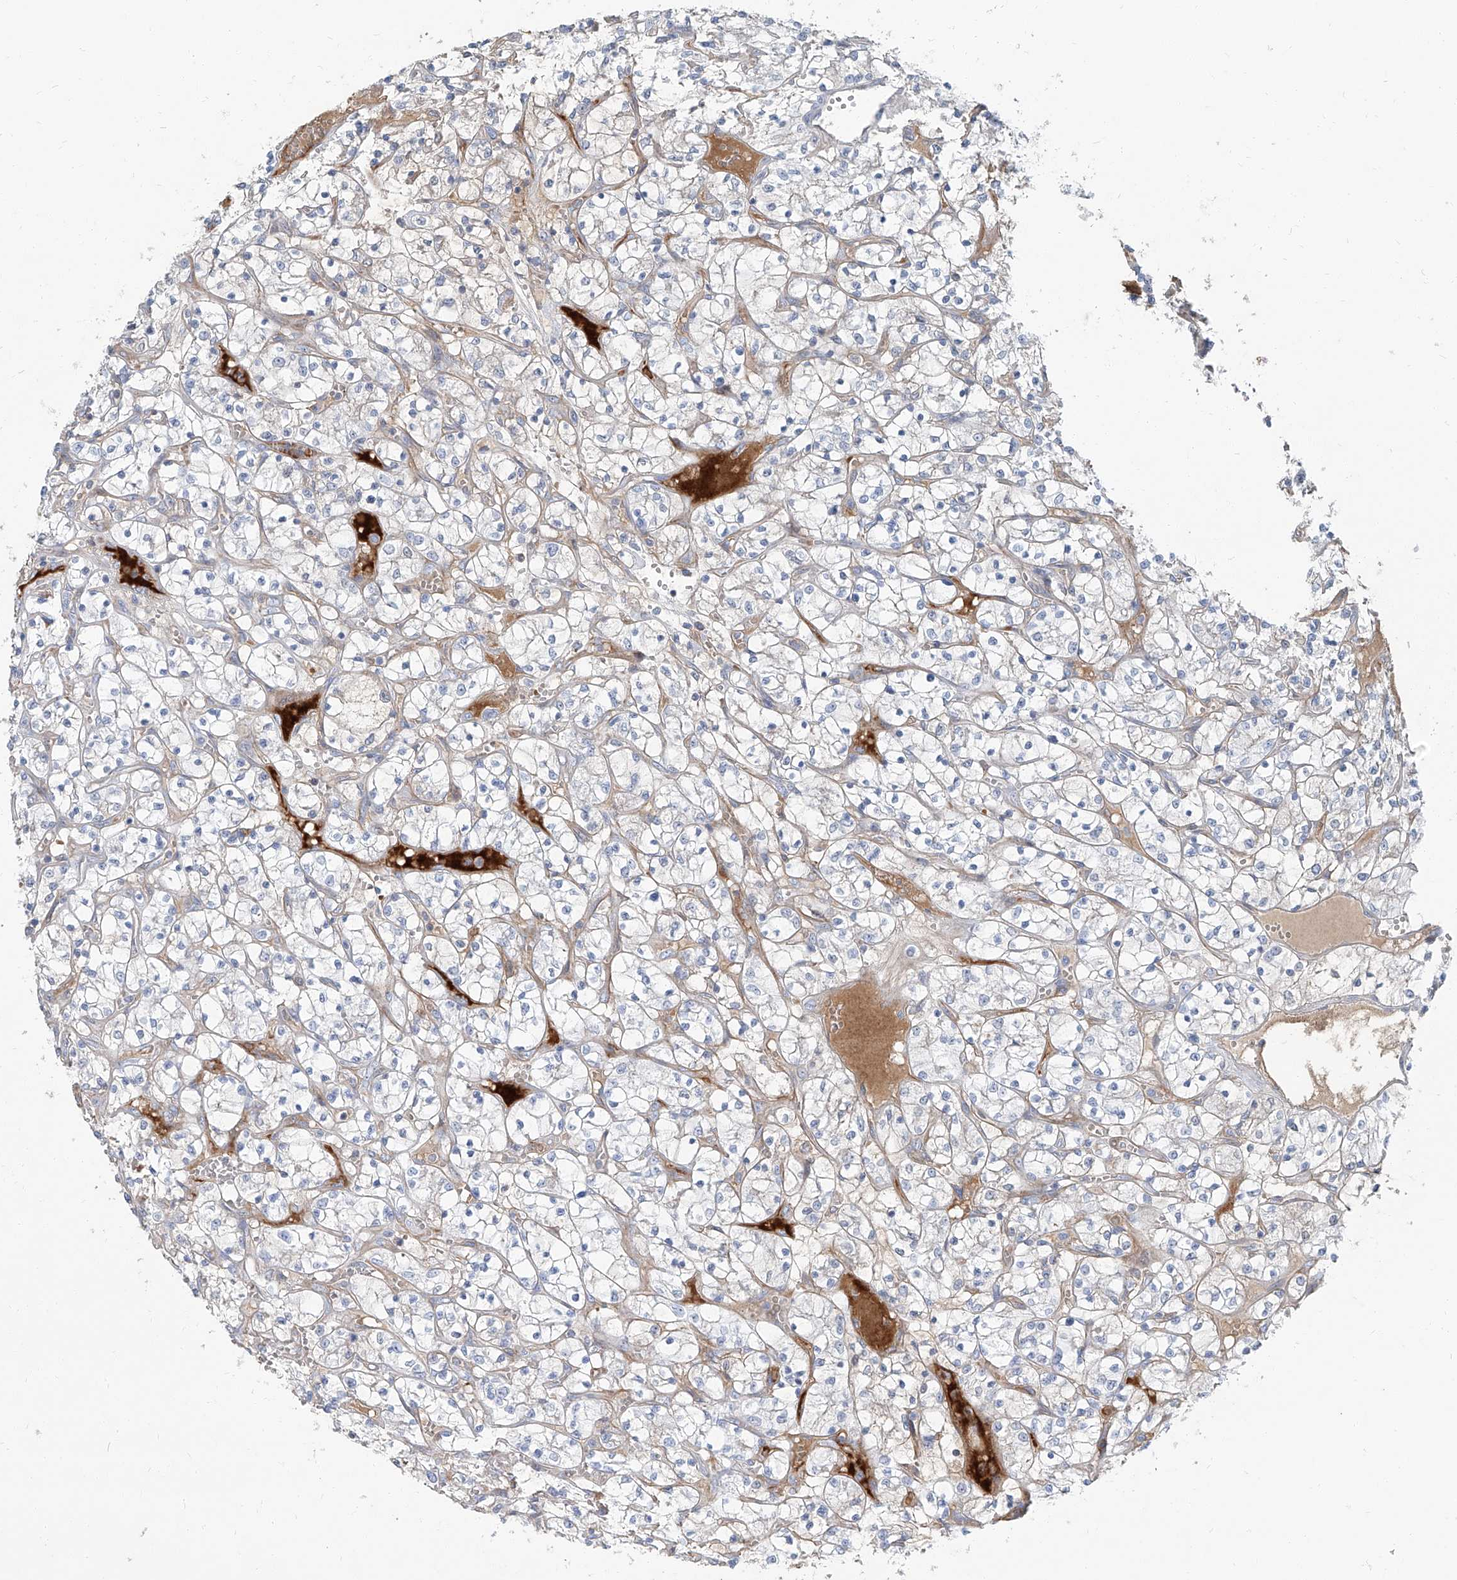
{"staining": {"intensity": "negative", "quantity": "none", "location": "none"}, "tissue": "renal cancer", "cell_type": "Tumor cells", "image_type": "cancer", "snomed": [{"axis": "morphology", "description": "Adenocarcinoma, NOS"}, {"axis": "topography", "description": "Kidney"}], "caption": "High power microscopy micrograph of an IHC histopathology image of renal adenocarcinoma, revealing no significant expression in tumor cells. (DAB IHC visualized using brightfield microscopy, high magnification).", "gene": "HOXA3", "patient": {"sex": "female", "age": 69}}